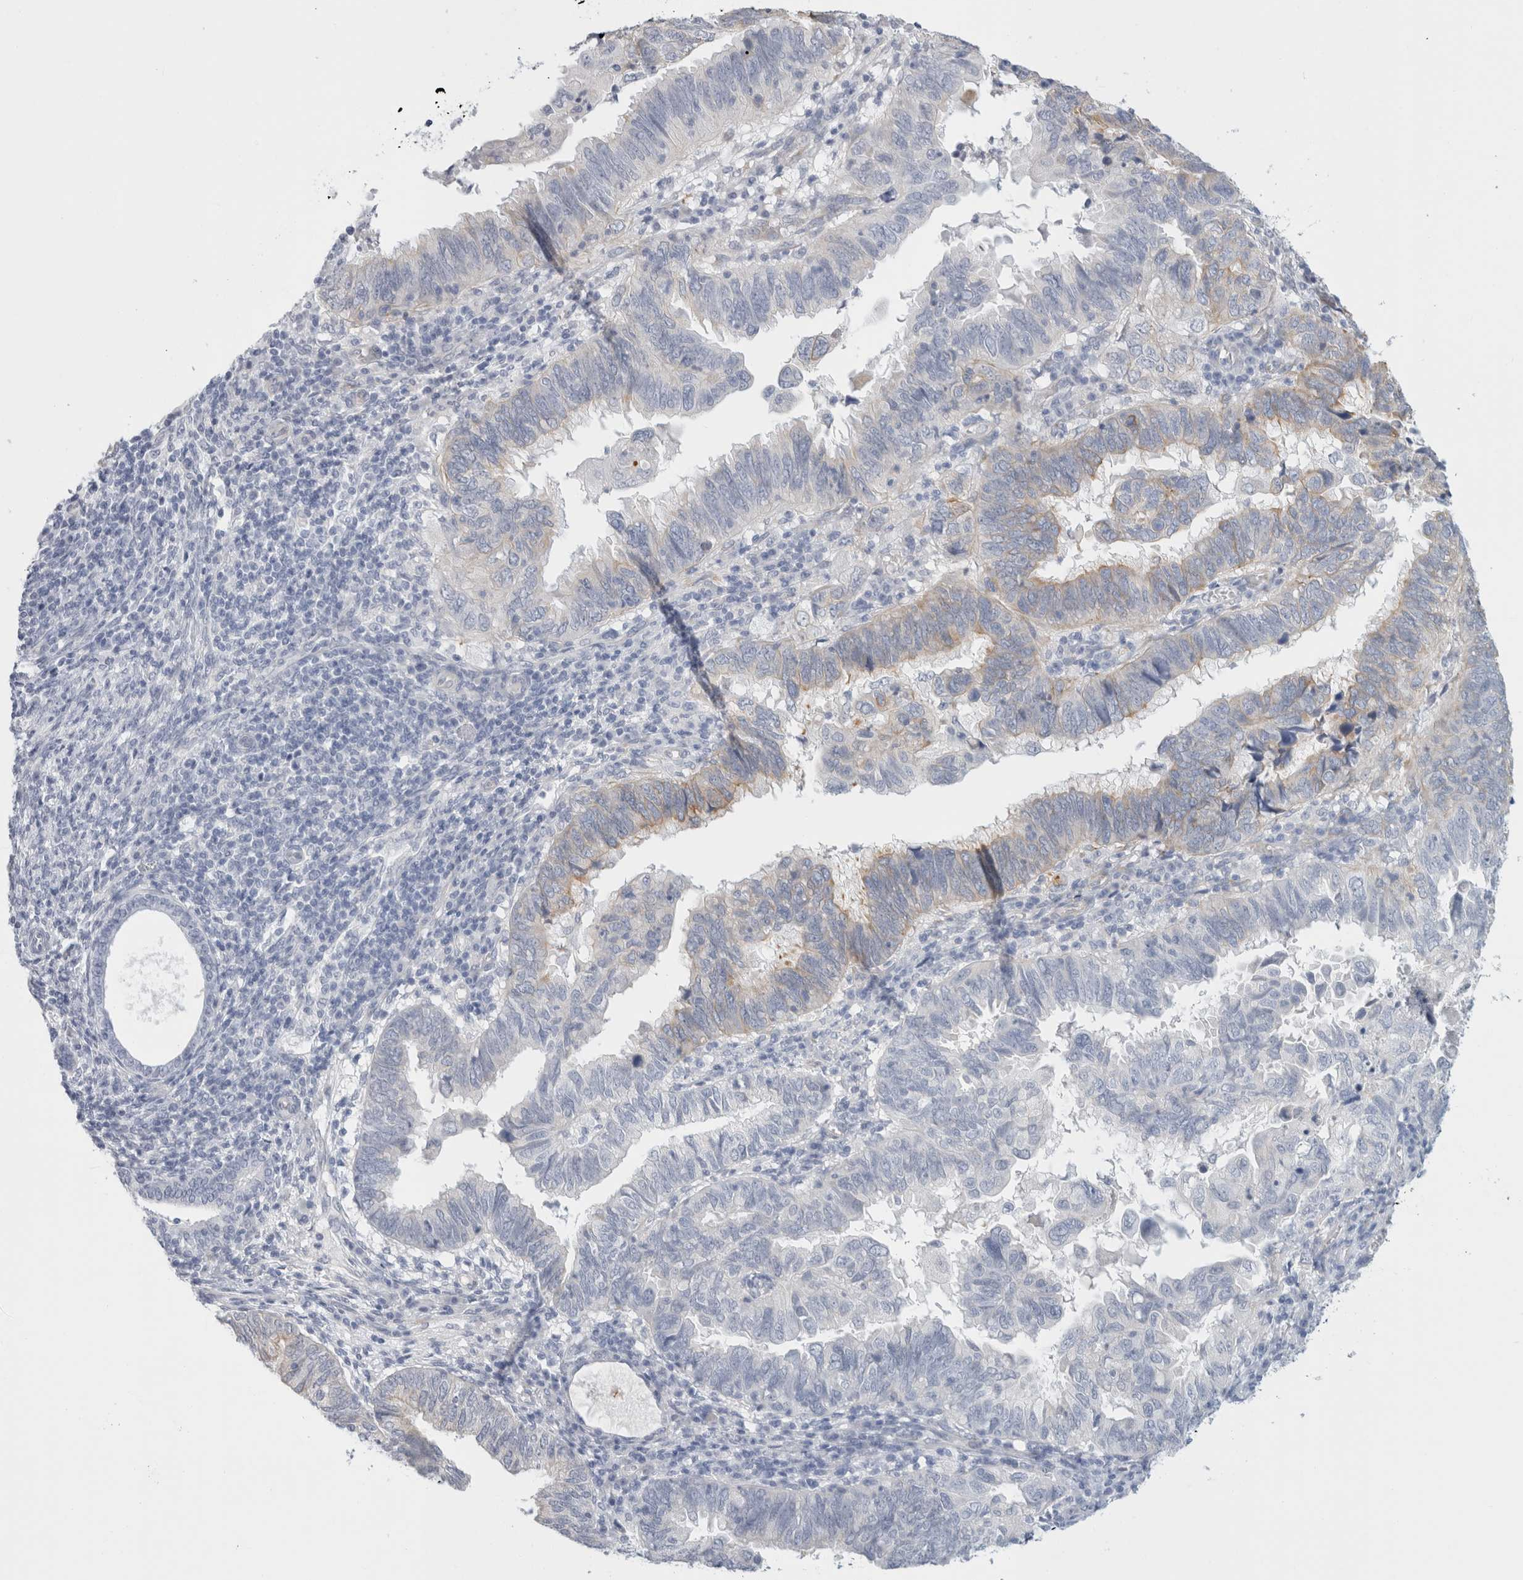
{"staining": {"intensity": "weak", "quantity": "<25%", "location": "cytoplasmic/membranous"}, "tissue": "endometrial cancer", "cell_type": "Tumor cells", "image_type": "cancer", "snomed": [{"axis": "morphology", "description": "Adenocarcinoma, NOS"}, {"axis": "topography", "description": "Uterus"}], "caption": "Immunohistochemistry (IHC) image of neoplastic tissue: human endometrial adenocarcinoma stained with DAB exhibits no significant protein positivity in tumor cells.", "gene": "RTN4", "patient": {"sex": "female", "age": 77}}